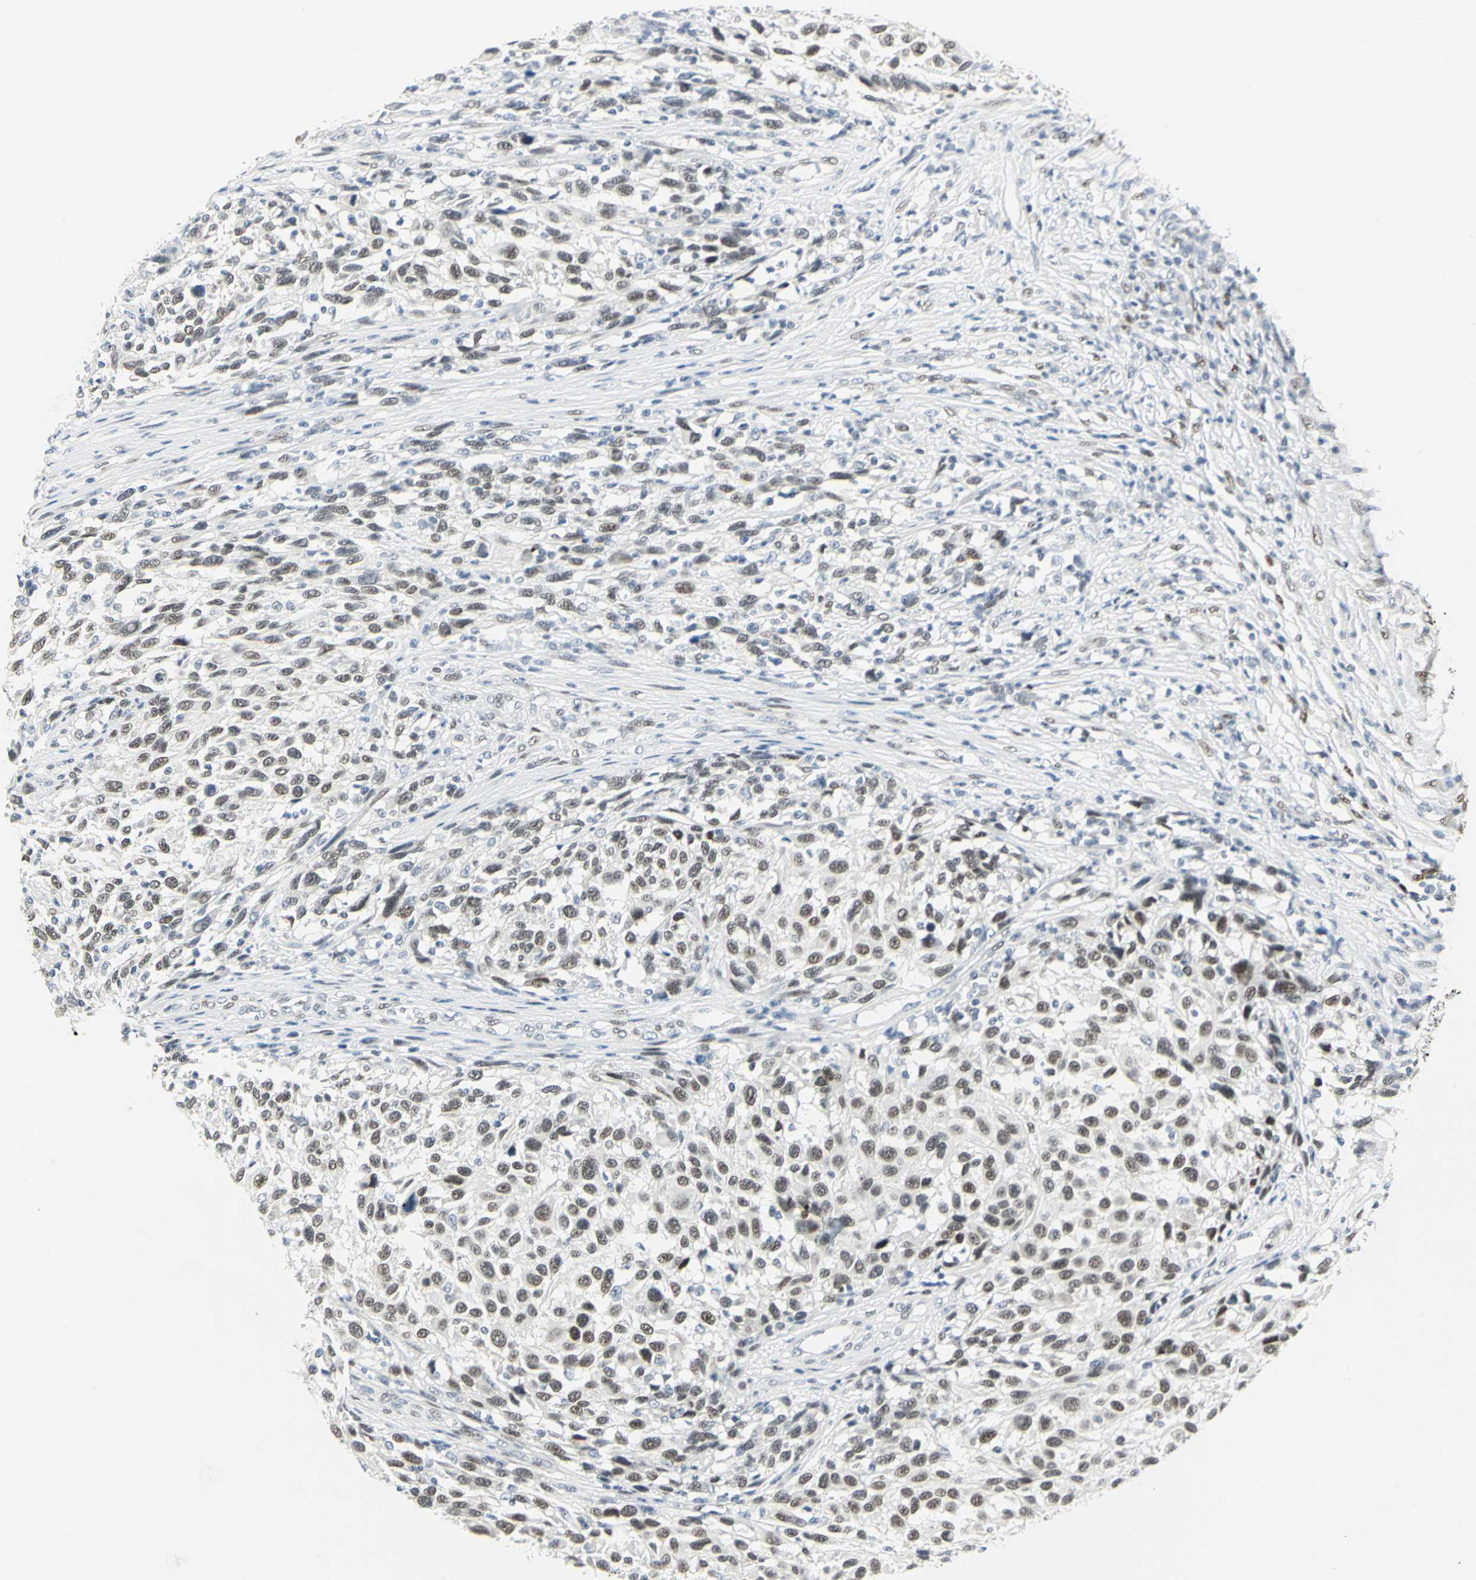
{"staining": {"intensity": "moderate", "quantity": ">75%", "location": "nuclear"}, "tissue": "melanoma", "cell_type": "Tumor cells", "image_type": "cancer", "snomed": [{"axis": "morphology", "description": "Malignant melanoma, Metastatic site"}, {"axis": "topography", "description": "Lymph node"}], "caption": "Immunohistochemical staining of human melanoma demonstrates medium levels of moderate nuclear expression in about >75% of tumor cells.", "gene": "MEIS2", "patient": {"sex": "male", "age": 61}}